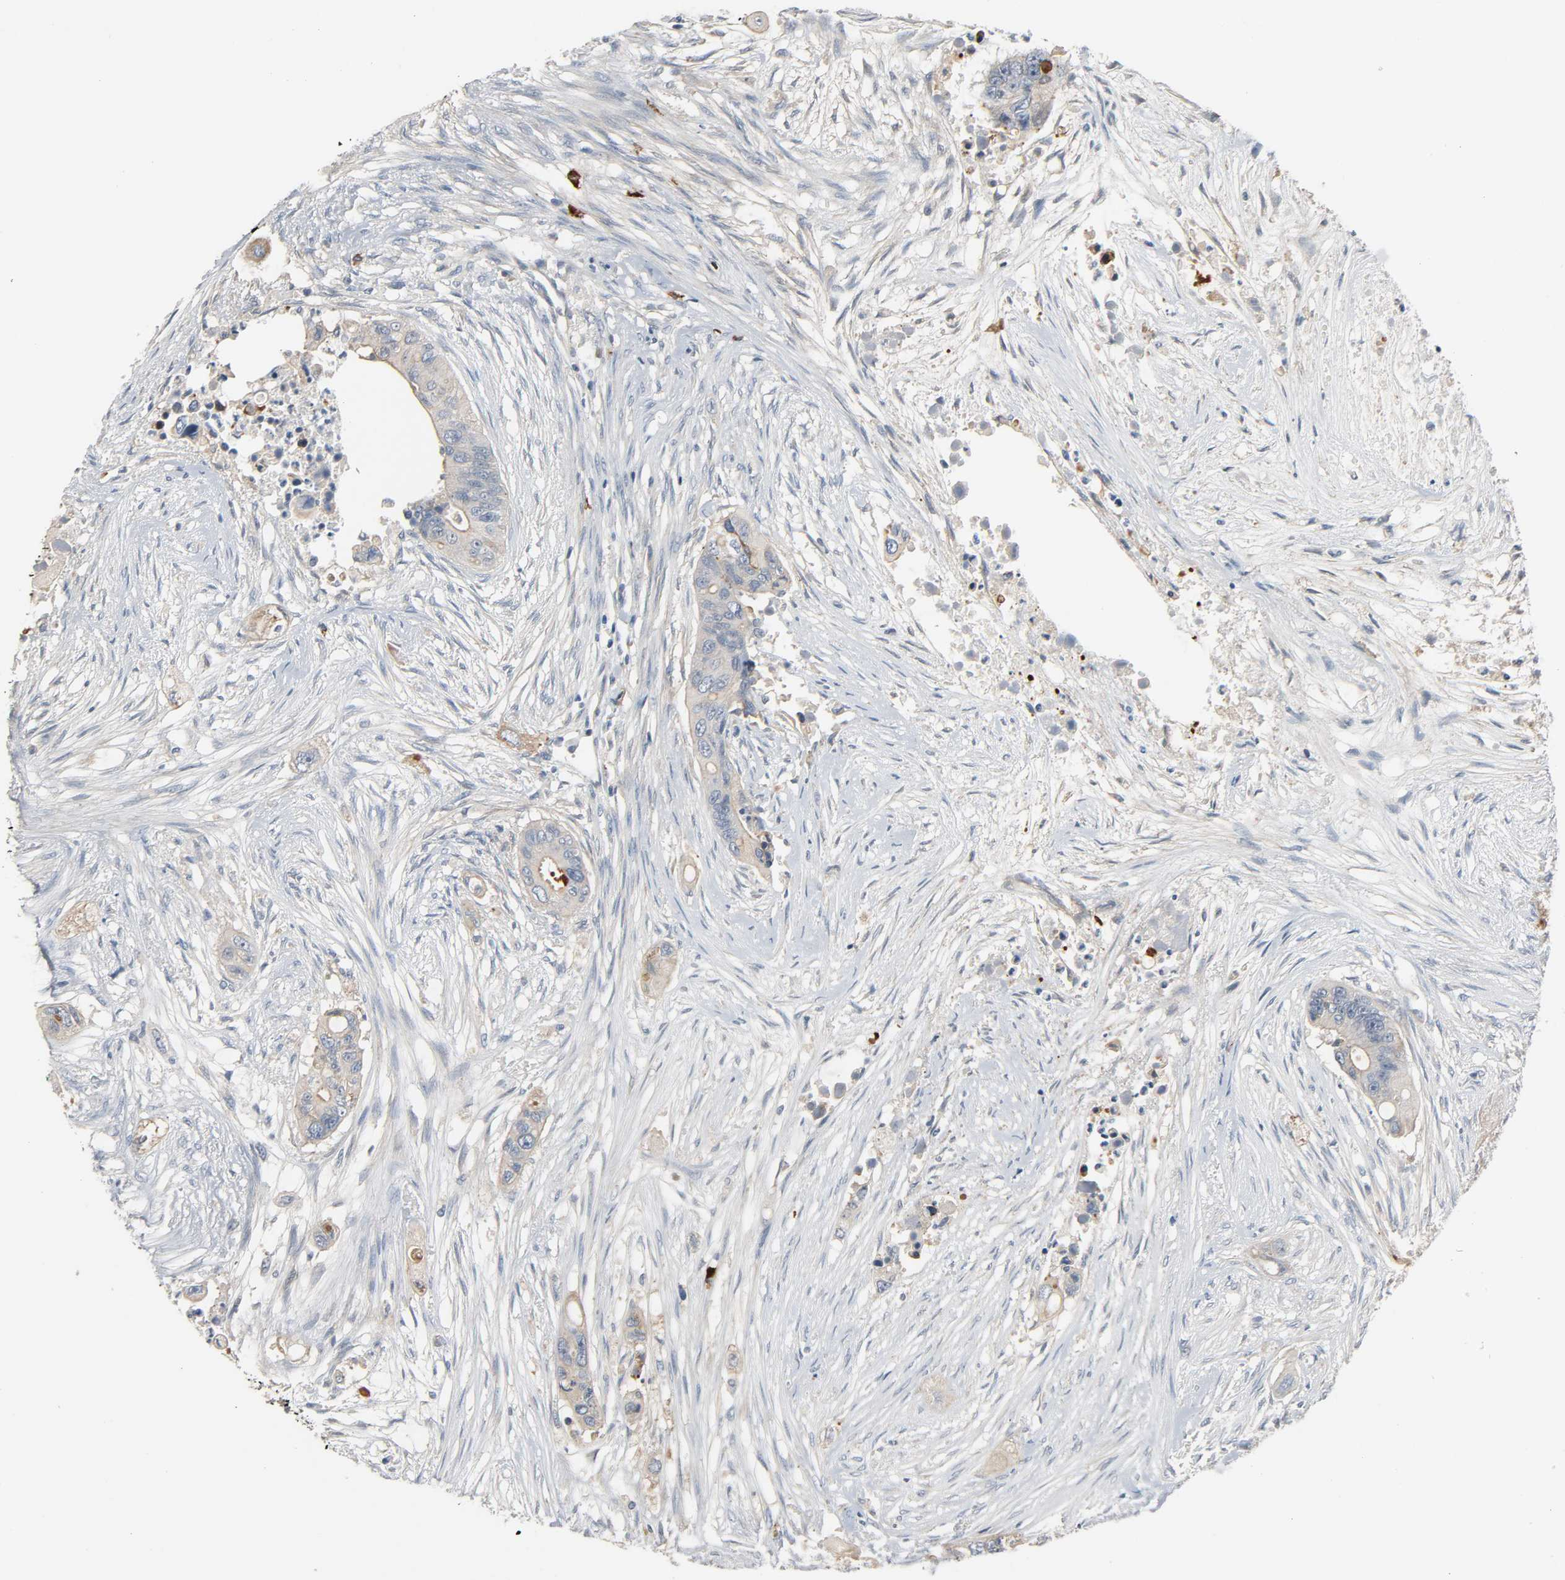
{"staining": {"intensity": "weak", "quantity": ">75%", "location": "cytoplasmic/membranous"}, "tissue": "colorectal cancer", "cell_type": "Tumor cells", "image_type": "cancer", "snomed": [{"axis": "morphology", "description": "Adenocarcinoma, NOS"}, {"axis": "topography", "description": "Colon"}], "caption": "Immunohistochemistry staining of adenocarcinoma (colorectal), which displays low levels of weak cytoplasmic/membranous expression in approximately >75% of tumor cells indicating weak cytoplasmic/membranous protein staining. The staining was performed using DAB (brown) for protein detection and nuclei were counterstained in hematoxylin (blue).", "gene": "LIMCH1", "patient": {"sex": "female", "age": 57}}